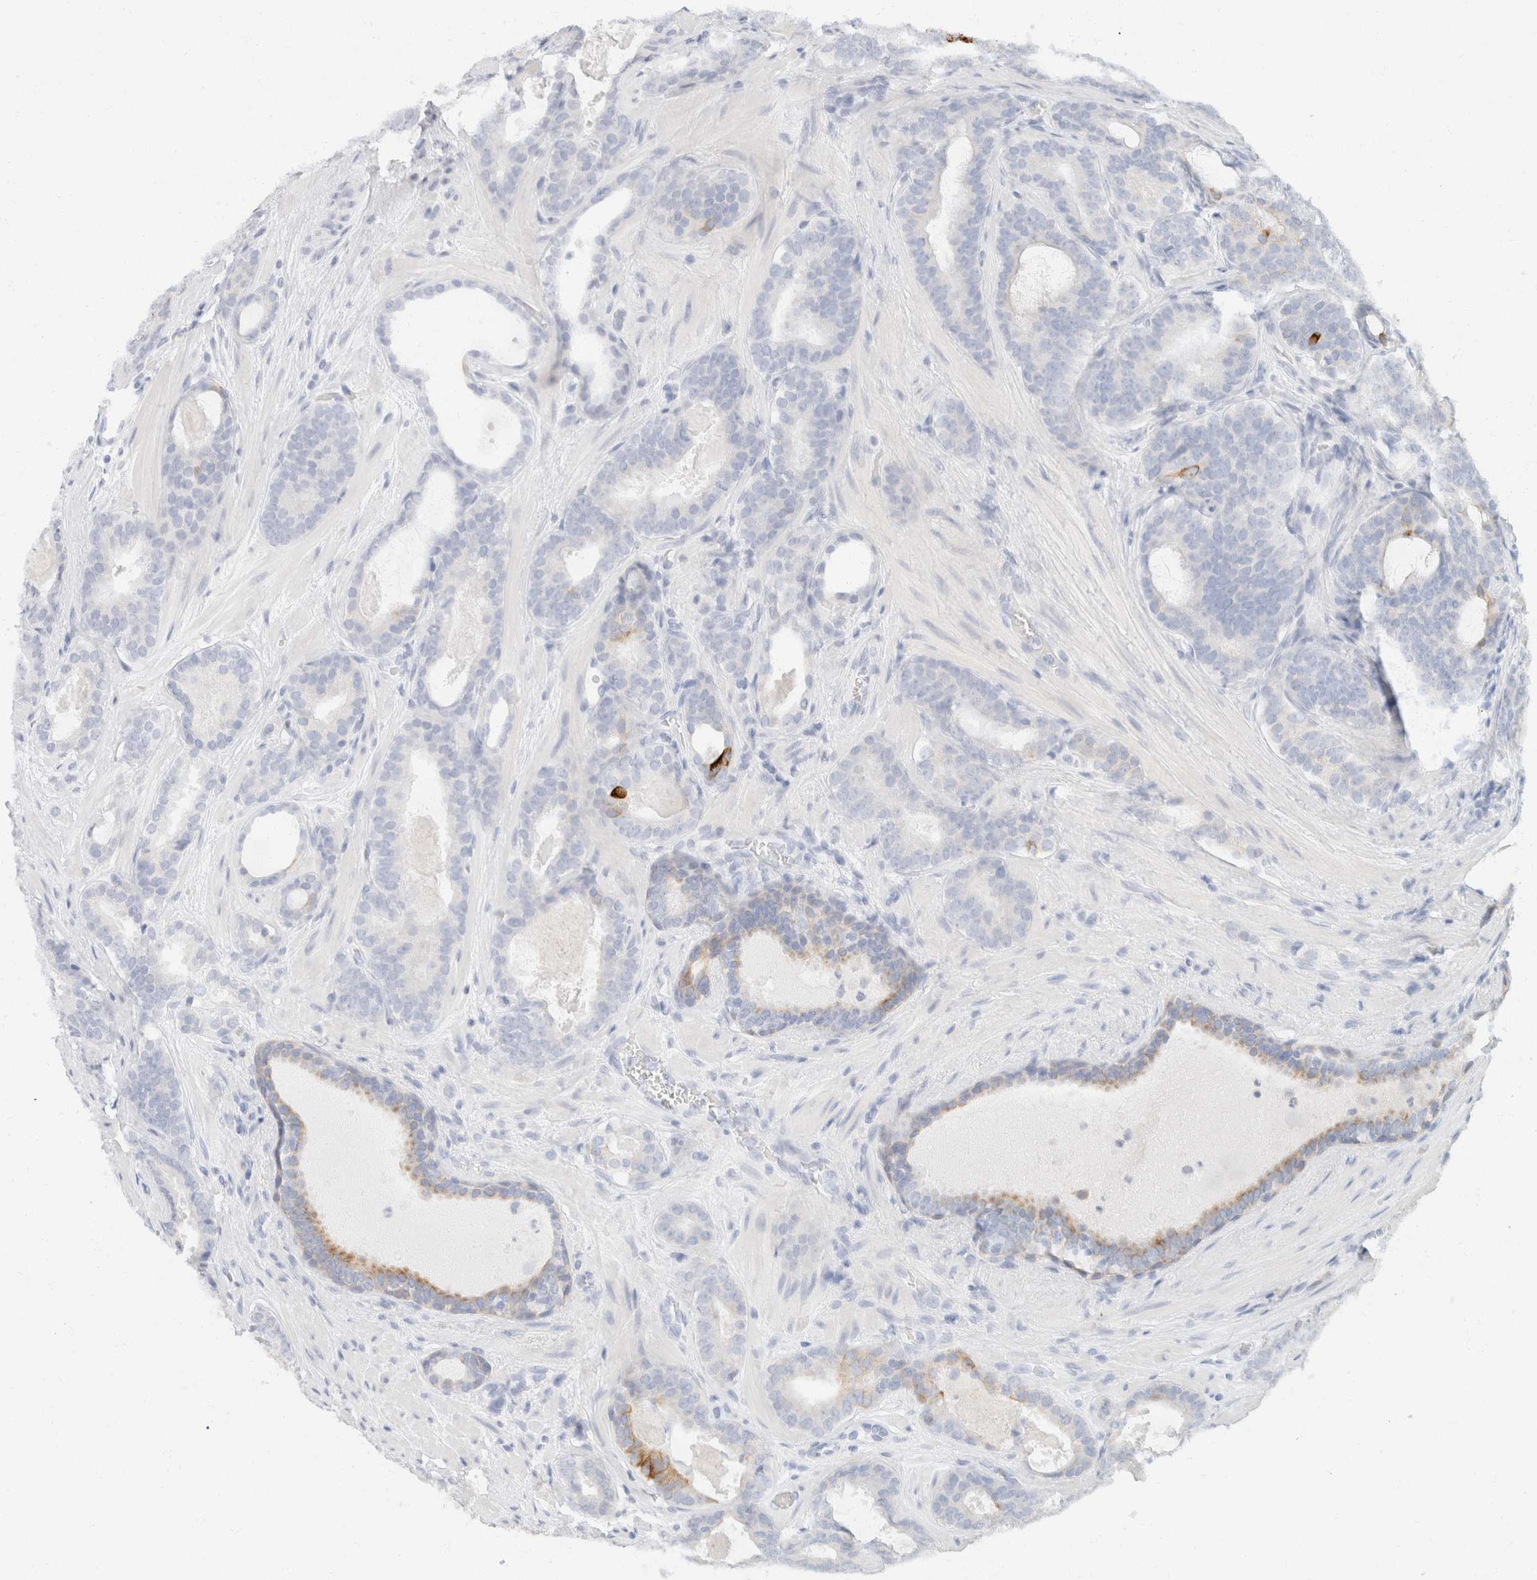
{"staining": {"intensity": "negative", "quantity": "none", "location": "none"}, "tissue": "prostate cancer", "cell_type": "Tumor cells", "image_type": "cancer", "snomed": [{"axis": "morphology", "description": "Adenocarcinoma, High grade"}, {"axis": "topography", "description": "Prostate"}], "caption": "Tumor cells are negative for brown protein staining in high-grade adenocarcinoma (prostate). The staining is performed using DAB (3,3'-diaminobenzidine) brown chromogen with nuclei counter-stained in using hematoxylin.", "gene": "KRT20", "patient": {"sex": "male", "age": 60}}